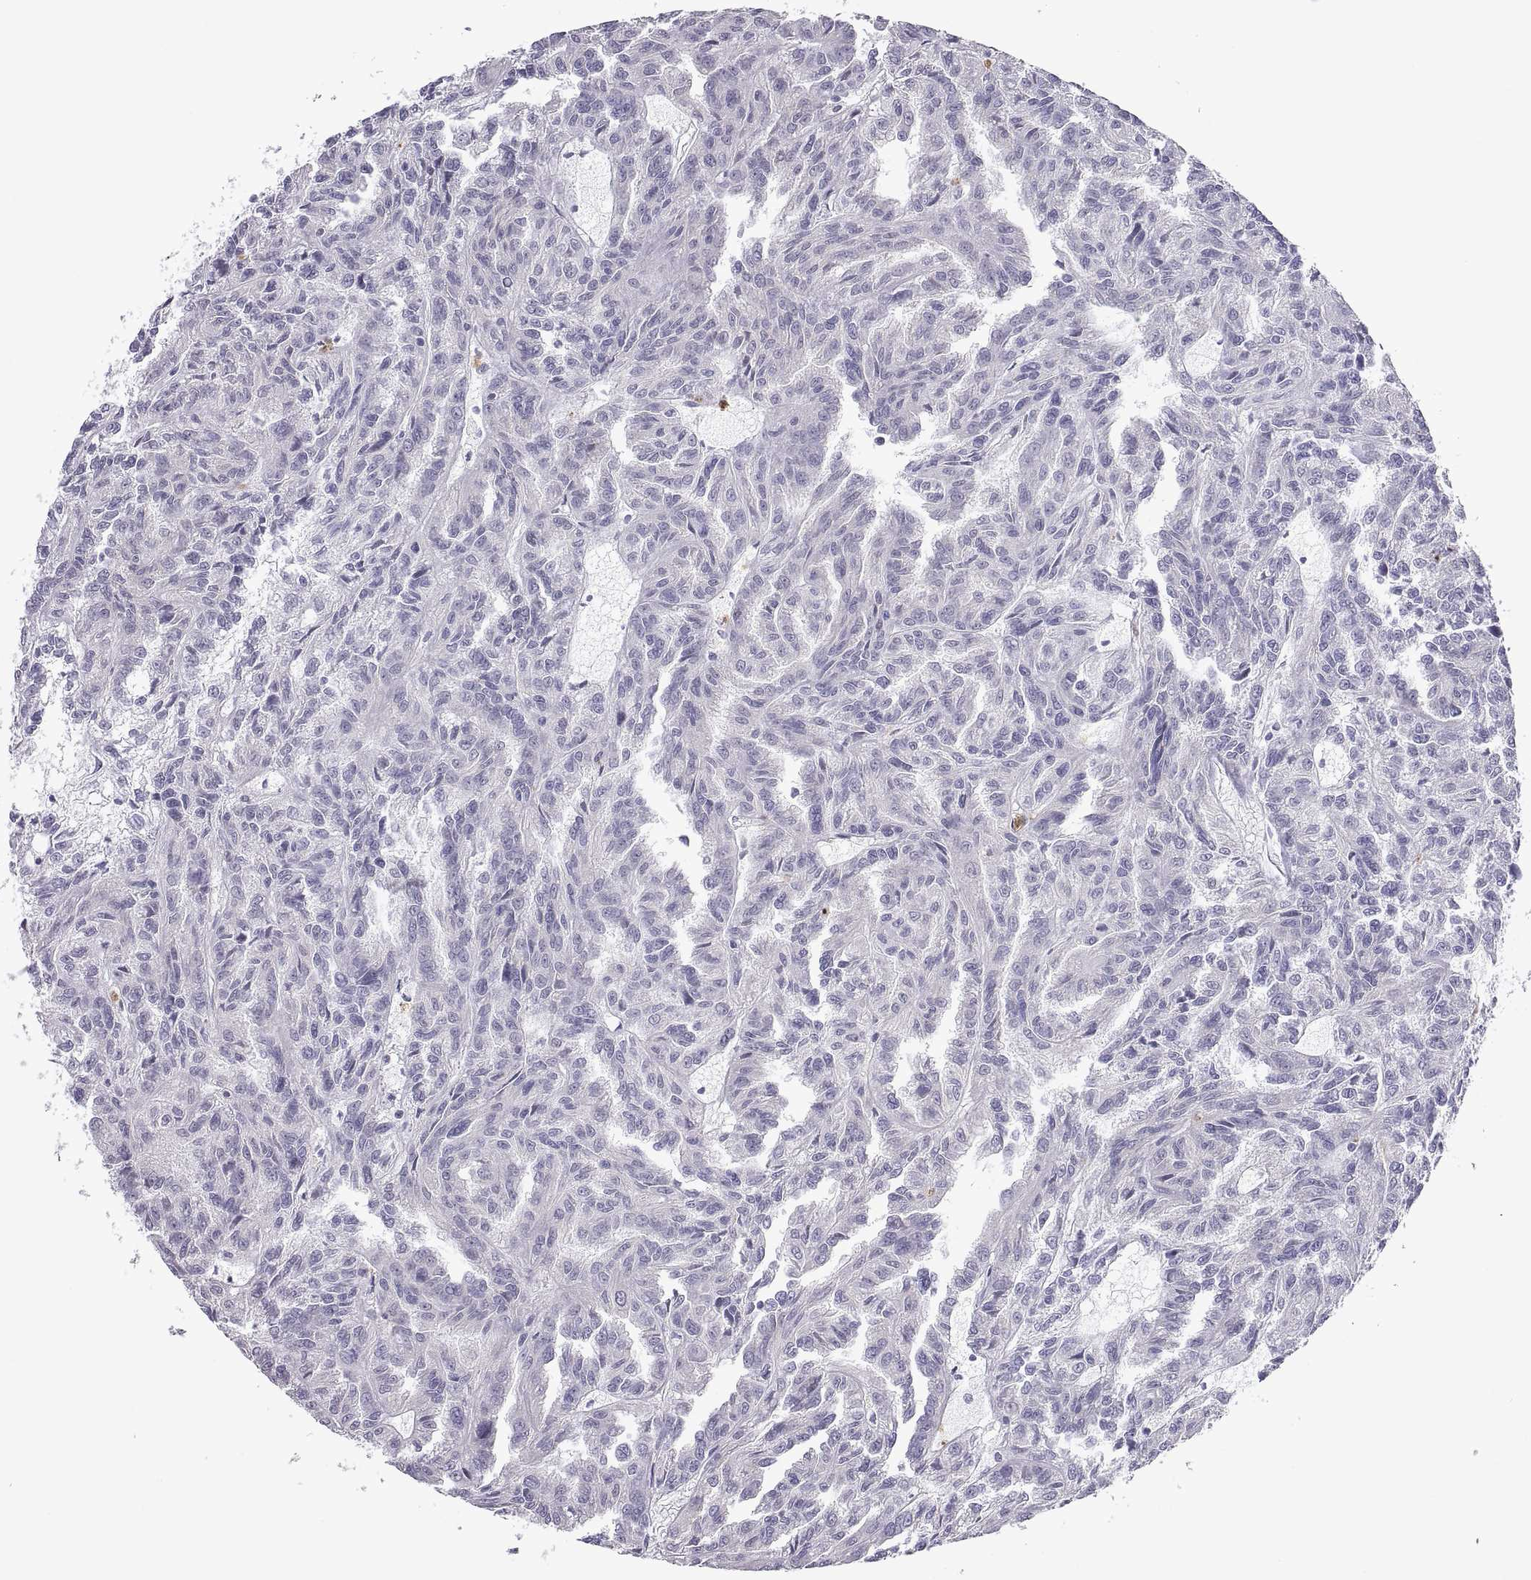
{"staining": {"intensity": "negative", "quantity": "none", "location": "none"}, "tissue": "renal cancer", "cell_type": "Tumor cells", "image_type": "cancer", "snomed": [{"axis": "morphology", "description": "Adenocarcinoma, NOS"}, {"axis": "topography", "description": "Kidney"}], "caption": "The photomicrograph exhibits no staining of tumor cells in adenocarcinoma (renal).", "gene": "DOK3", "patient": {"sex": "male", "age": 79}}